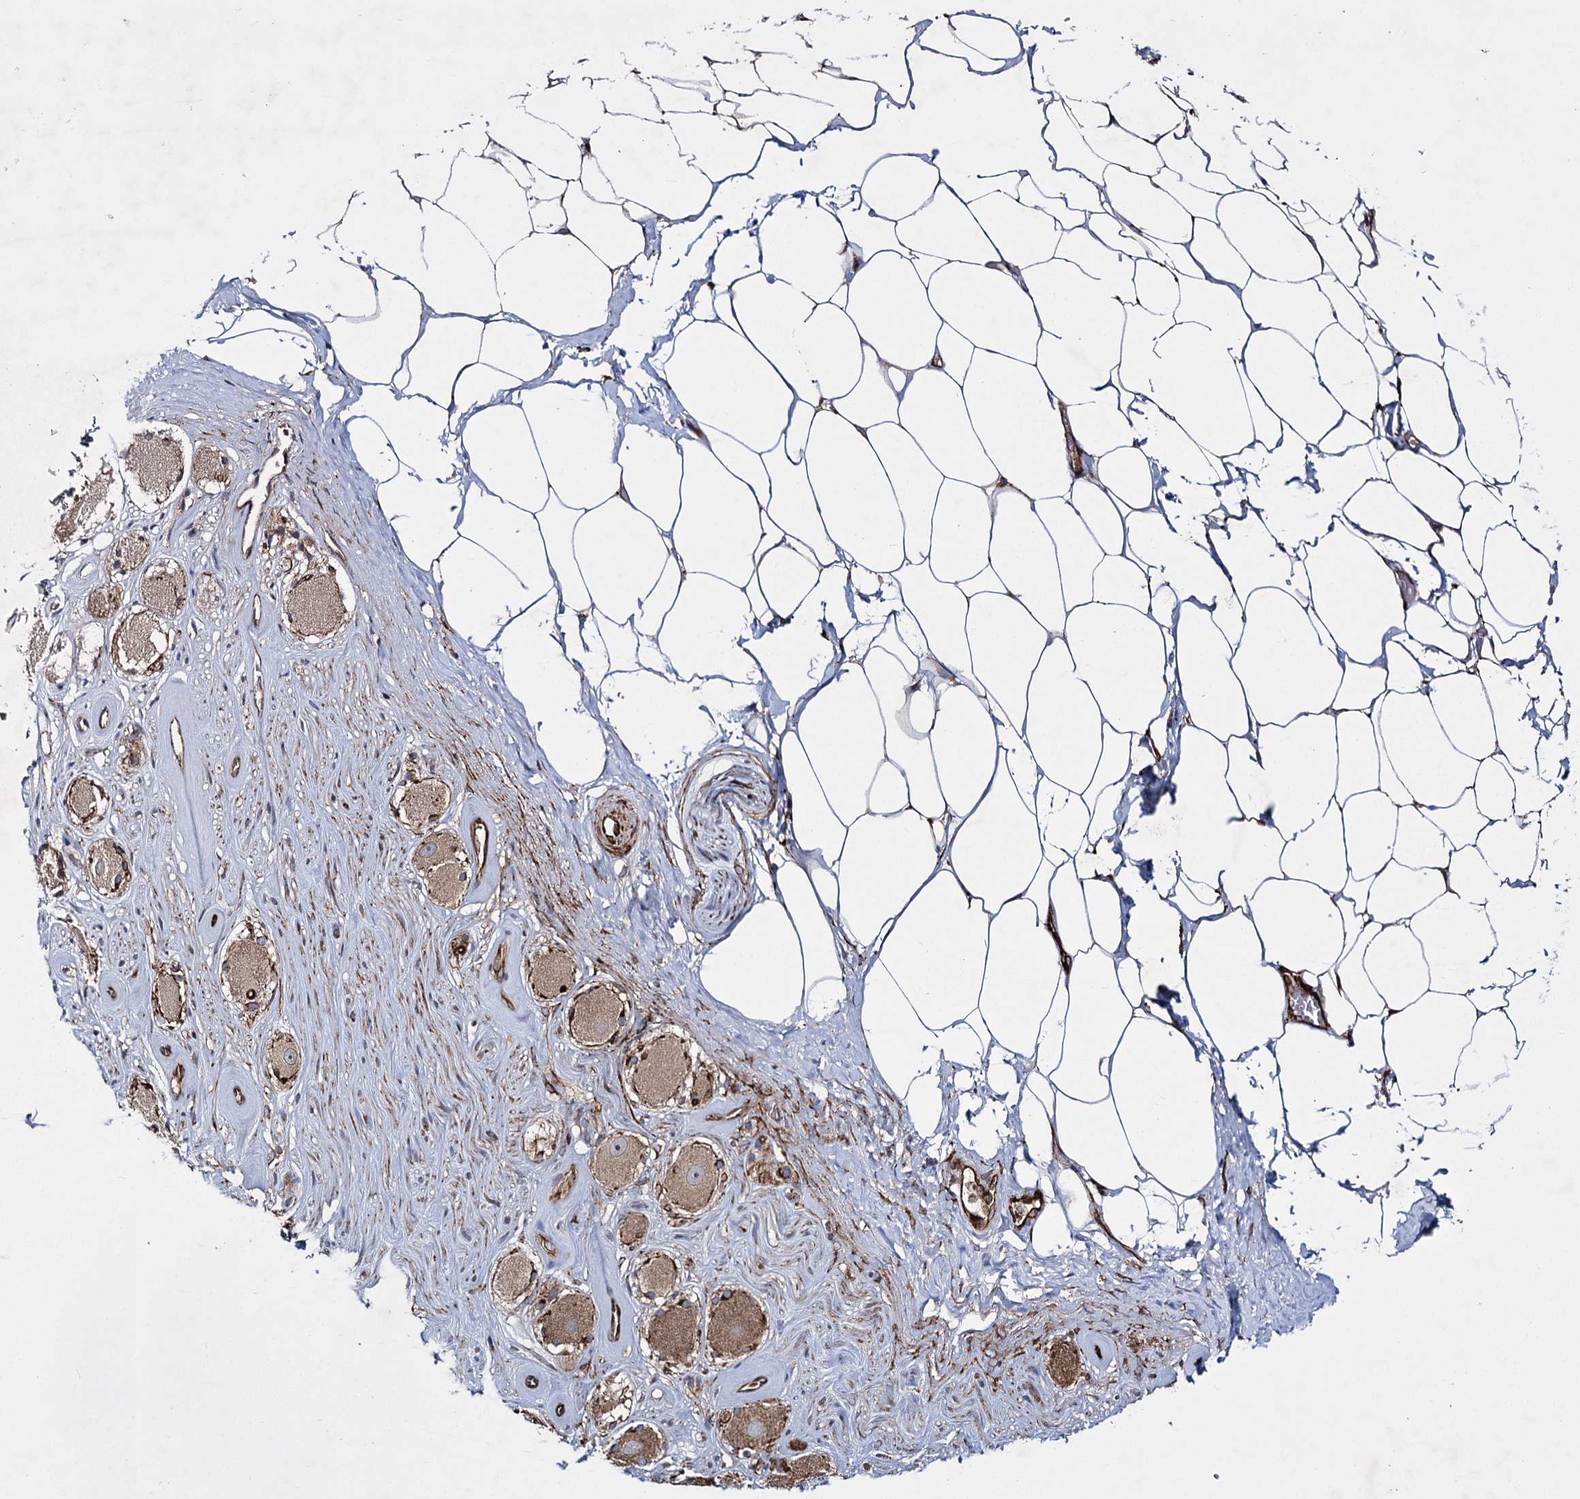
{"staining": {"intensity": "negative", "quantity": "none", "location": "none"}, "tissue": "adipose tissue", "cell_type": "Adipocytes", "image_type": "normal", "snomed": [{"axis": "morphology", "description": "Normal tissue, NOS"}, {"axis": "morphology", "description": "Adenocarcinoma, Low grade"}, {"axis": "topography", "description": "Prostate"}, {"axis": "topography", "description": "Peripheral nerve tissue"}], "caption": "Immunohistochemical staining of normal human adipose tissue shows no significant expression in adipocytes.", "gene": "HECTD2", "patient": {"sex": "male", "age": 63}}